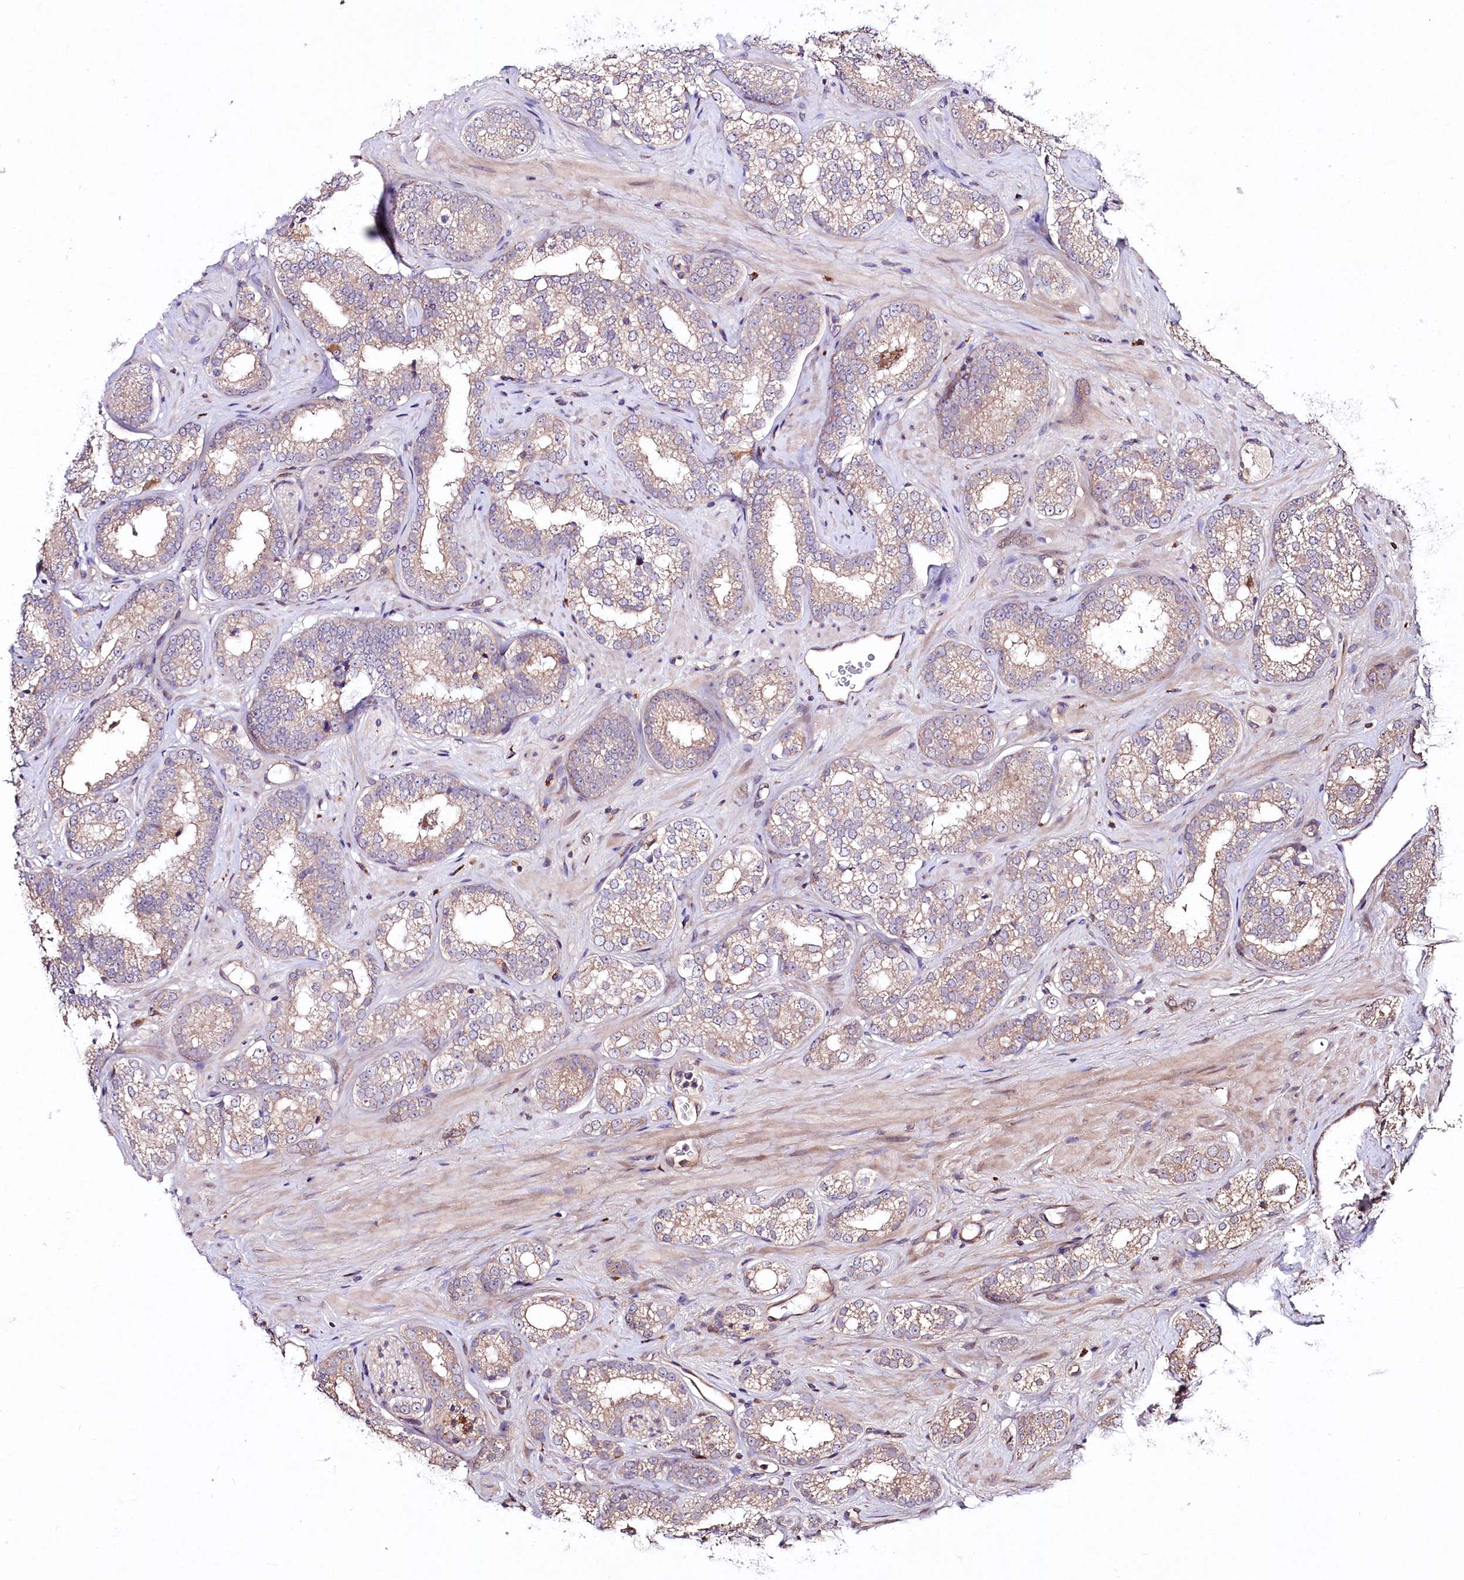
{"staining": {"intensity": "weak", "quantity": ">75%", "location": "cytoplasmic/membranous"}, "tissue": "prostate cancer", "cell_type": "Tumor cells", "image_type": "cancer", "snomed": [{"axis": "morphology", "description": "Normal tissue, NOS"}, {"axis": "morphology", "description": "Adenocarcinoma, High grade"}, {"axis": "topography", "description": "Prostate"}], "caption": "IHC micrograph of human prostate adenocarcinoma (high-grade) stained for a protein (brown), which demonstrates low levels of weak cytoplasmic/membranous expression in approximately >75% of tumor cells.", "gene": "TNPO3", "patient": {"sex": "male", "age": 83}}